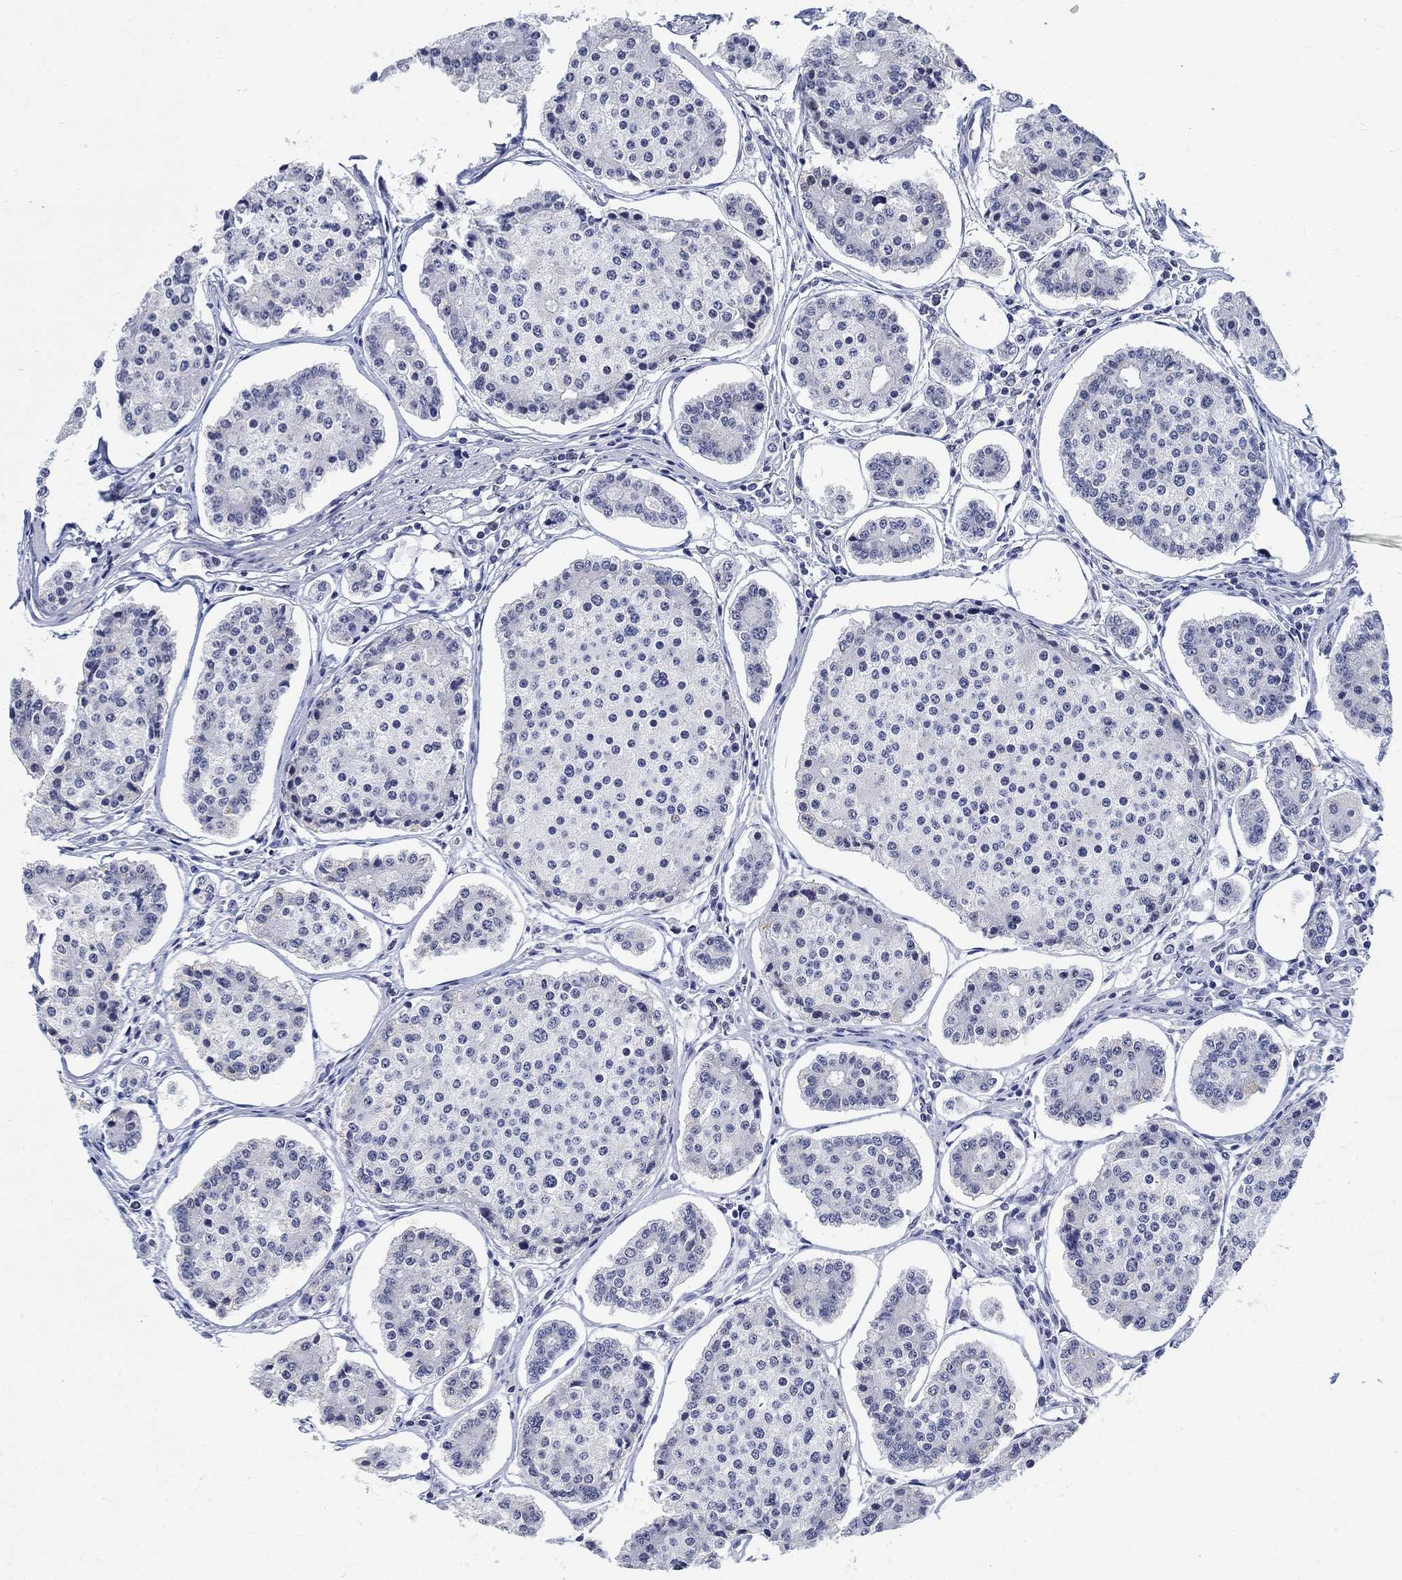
{"staining": {"intensity": "negative", "quantity": "none", "location": "none"}, "tissue": "carcinoid", "cell_type": "Tumor cells", "image_type": "cancer", "snomed": [{"axis": "morphology", "description": "Carcinoid, malignant, NOS"}, {"axis": "topography", "description": "Small intestine"}], "caption": "IHC image of neoplastic tissue: malignant carcinoid stained with DAB reveals no significant protein staining in tumor cells.", "gene": "ANKS1B", "patient": {"sex": "female", "age": 65}}